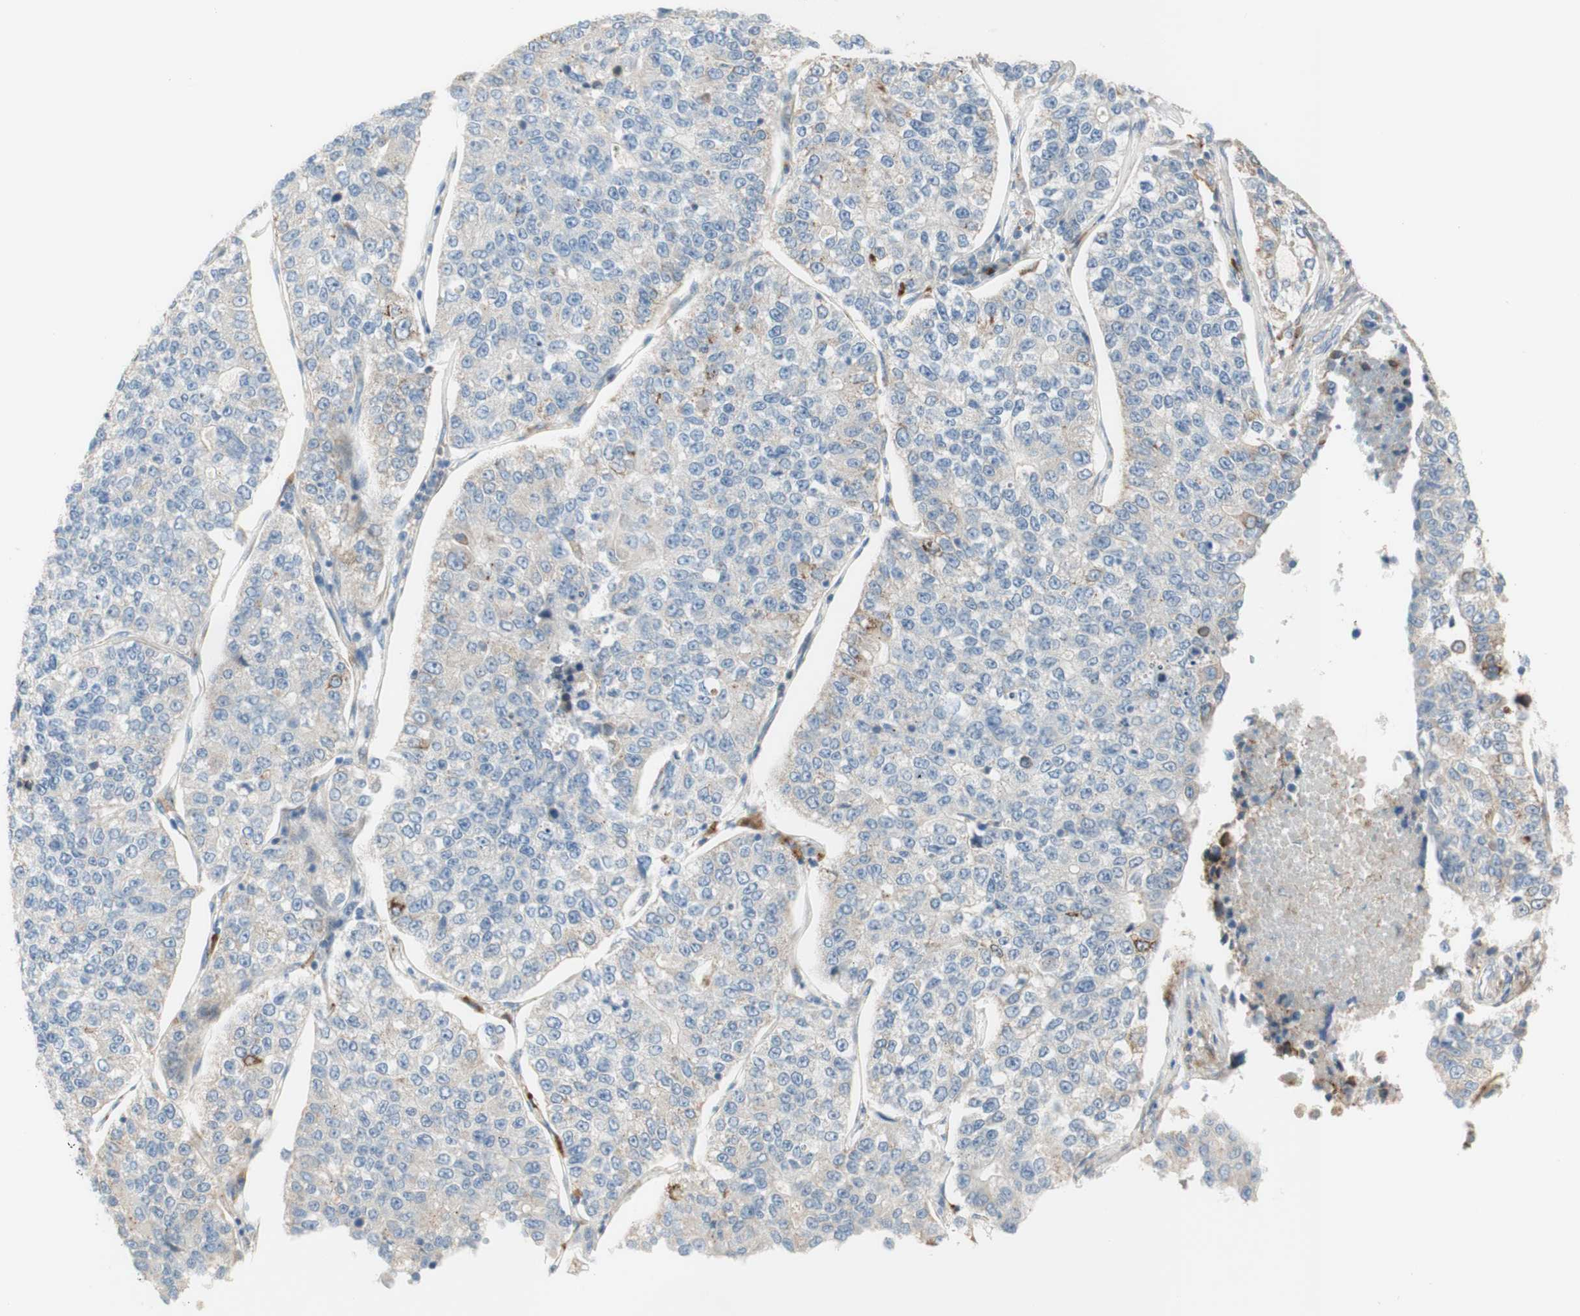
{"staining": {"intensity": "weak", "quantity": "<25%", "location": "cytoplasmic/membranous"}, "tissue": "lung cancer", "cell_type": "Tumor cells", "image_type": "cancer", "snomed": [{"axis": "morphology", "description": "Adenocarcinoma, NOS"}, {"axis": "topography", "description": "Lung"}], "caption": "This histopathology image is of adenocarcinoma (lung) stained with IHC to label a protein in brown with the nuclei are counter-stained blue. There is no expression in tumor cells.", "gene": "GAPT", "patient": {"sex": "male", "age": 49}}